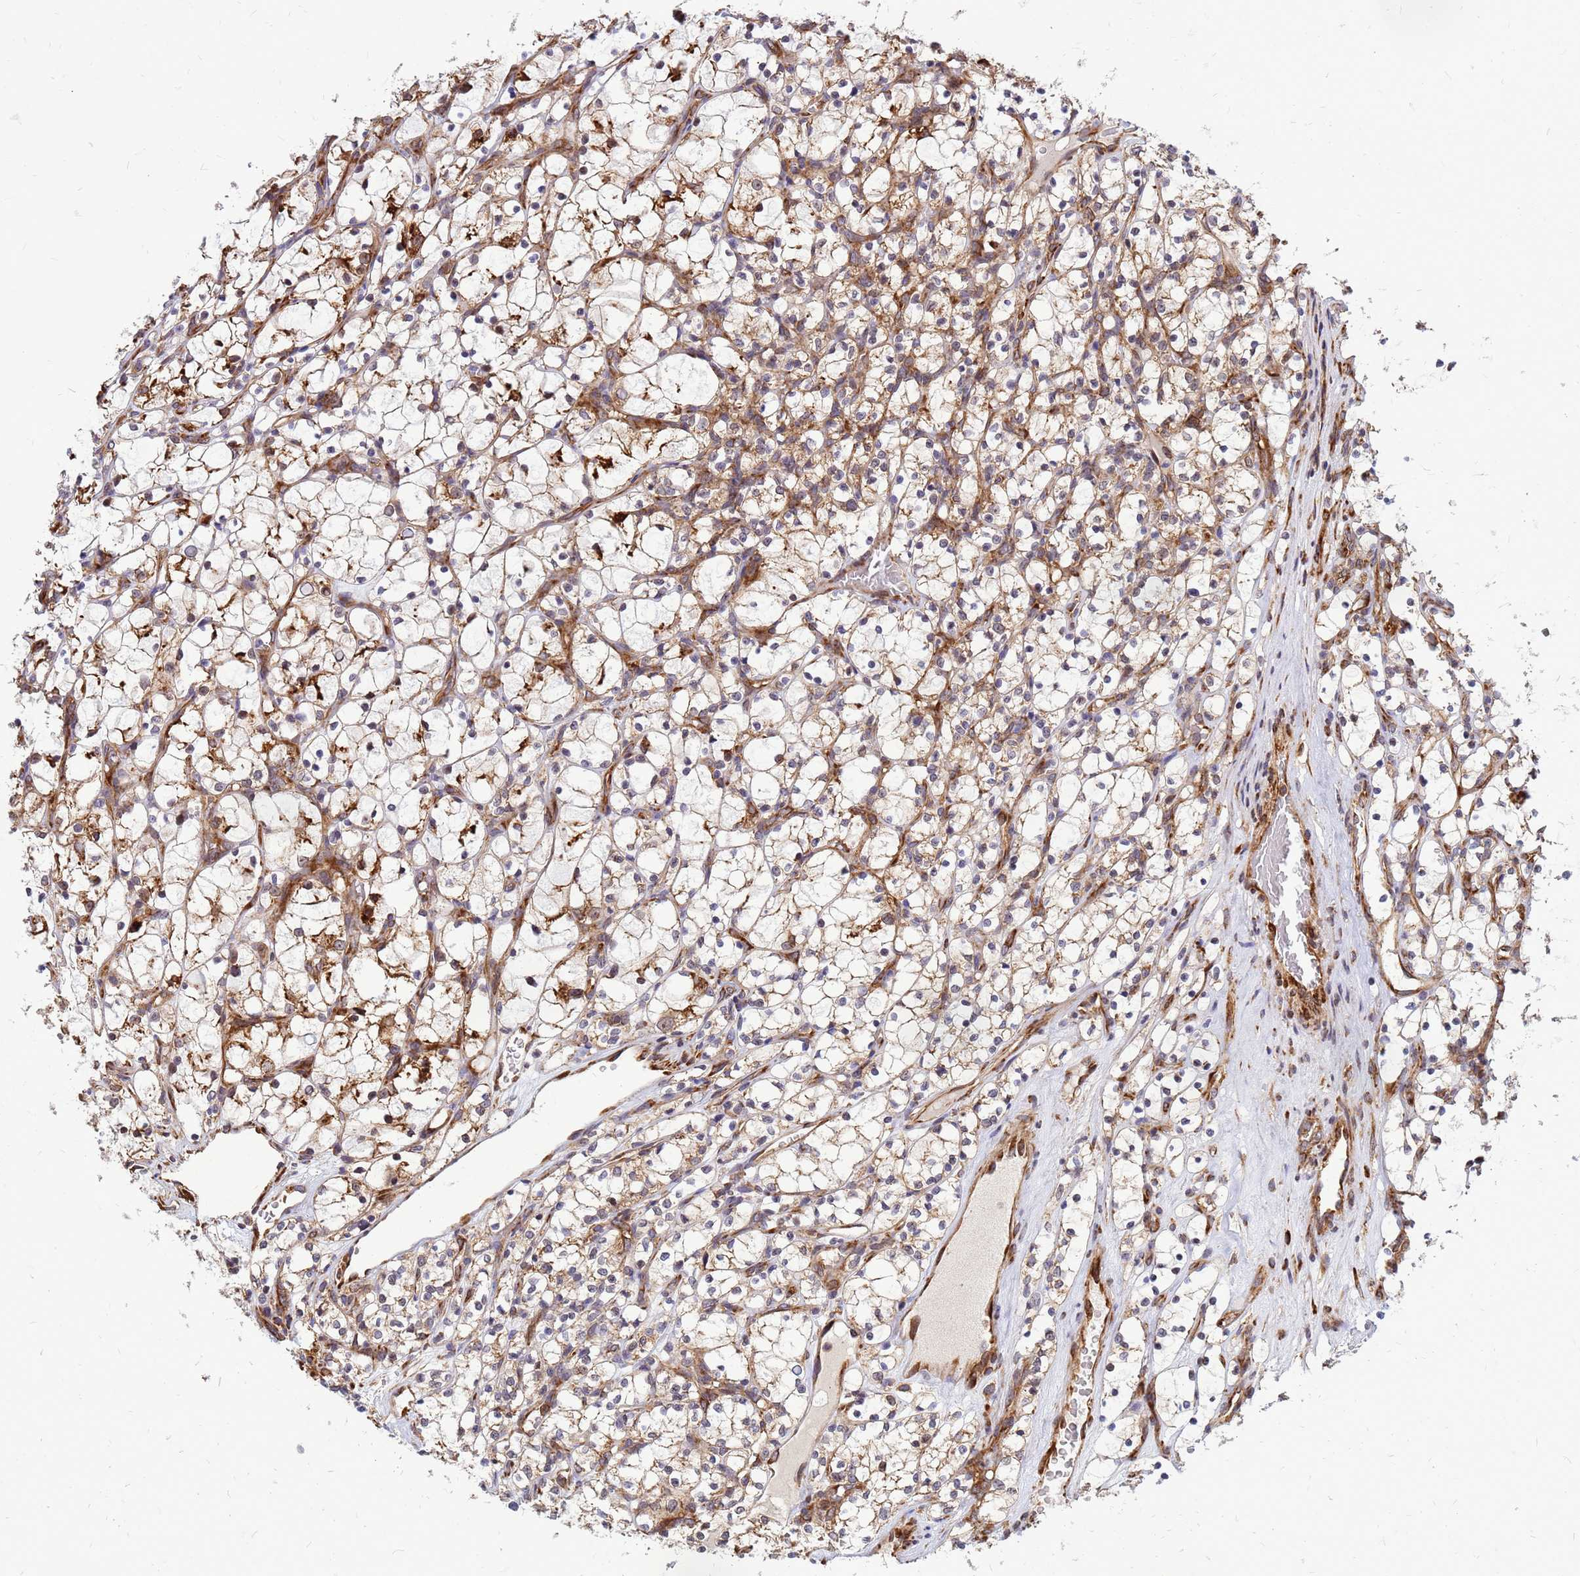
{"staining": {"intensity": "weak", "quantity": "25%-75%", "location": "cytoplasmic/membranous"}, "tissue": "renal cancer", "cell_type": "Tumor cells", "image_type": "cancer", "snomed": [{"axis": "morphology", "description": "Adenocarcinoma, NOS"}, {"axis": "topography", "description": "Kidney"}], "caption": "A brown stain highlights weak cytoplasmic/membranous expression of a protein in human renal adenocarcinoma tumor cells. The protein of interest is shown in brown color, while the nuclei are stained blue.", "gene": "RPL8", "patient": {"sex": "female", "age": 69}}